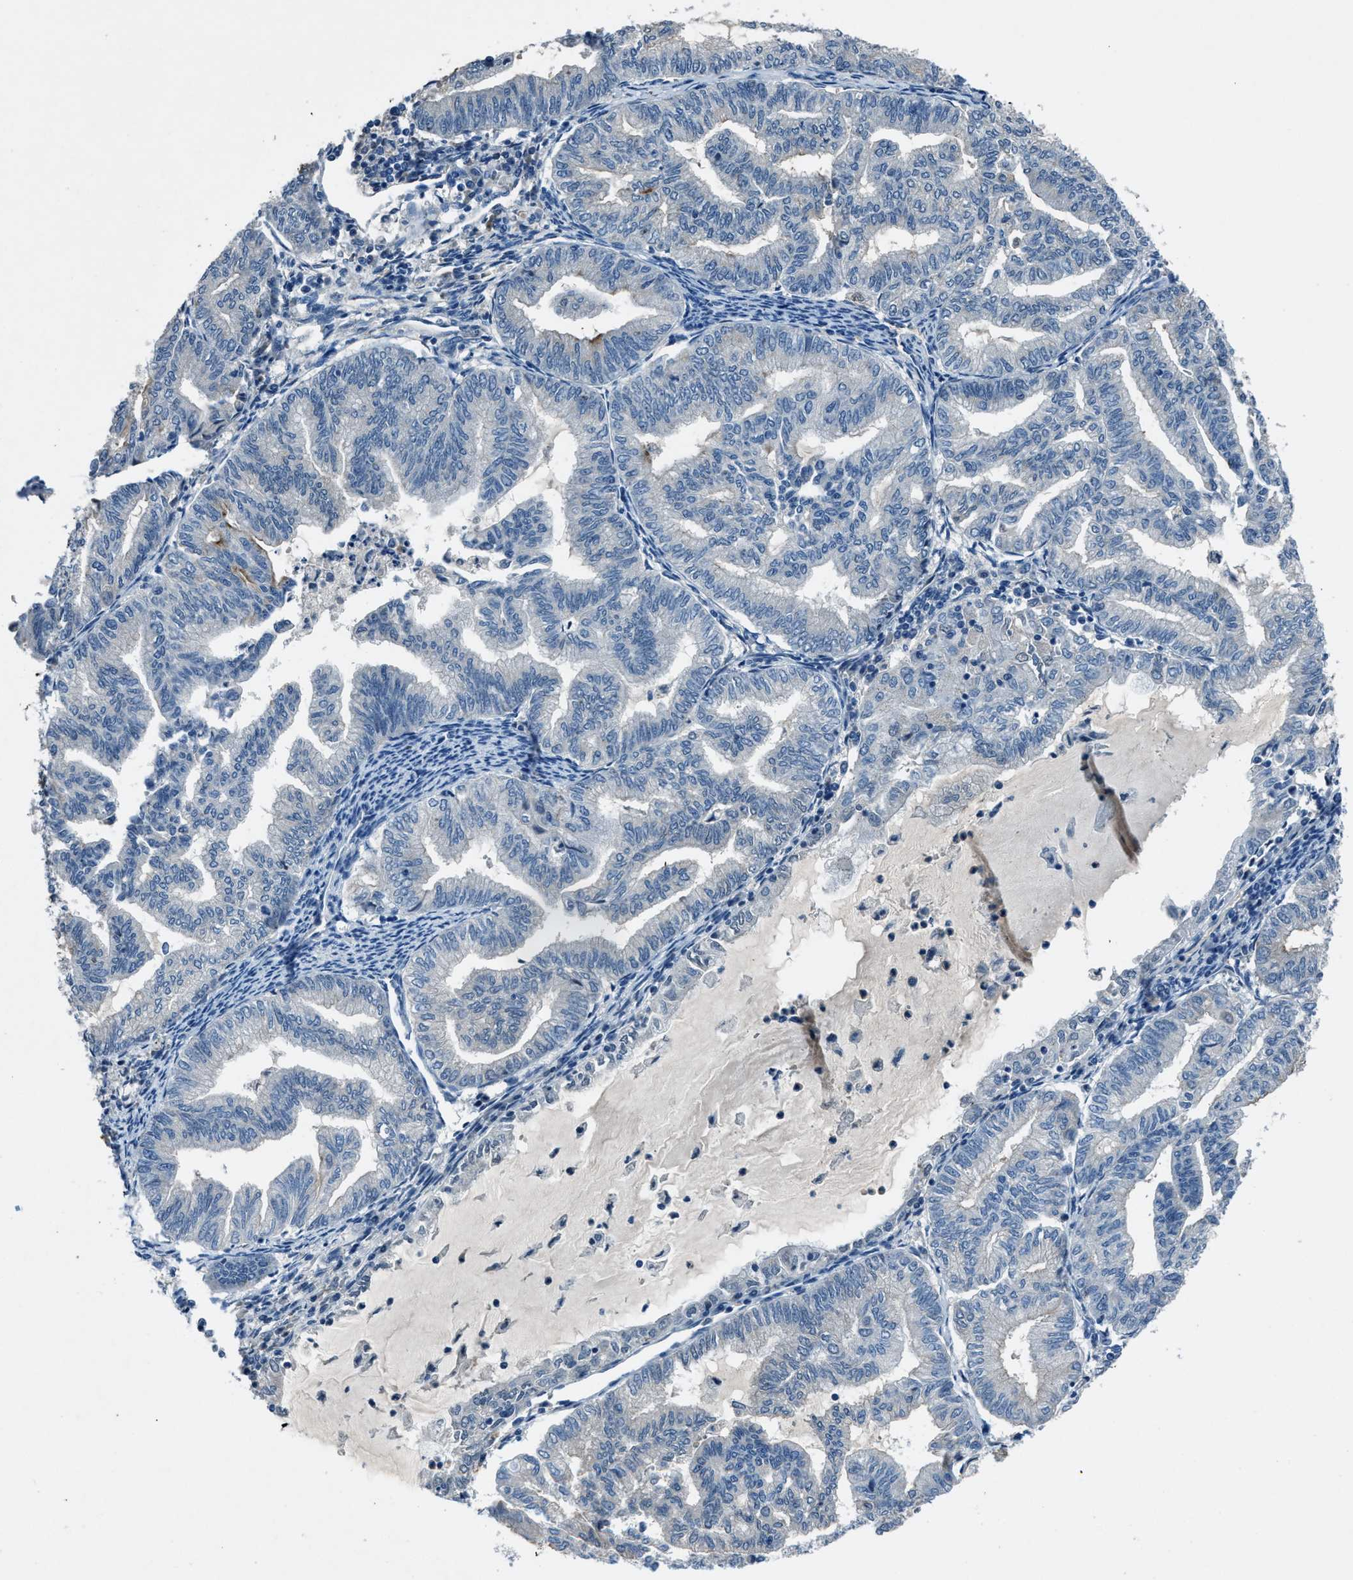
{"staining": {"intensity": "negative", "quantity": "none", "location": "none"}, "tissue": "endometrial cancer", "cell_type": "Tumor cells", "image_type": "cancer", "snomed": [{"axis": "morphology", "description": "Adenocarcinoma, NOS"}, {"axis": "topography", "description": "Endometrium"}], "caption": "There is no significant positivity in tumor cells of endometrial cancer. The staining is performed using DAB (3,3'-diaminobenzidine) brown chromogen with nuclei counter-stained in using hematoxylin.", "gene": "DUSP19", "patient": {"sex": "female", "age": 79}}